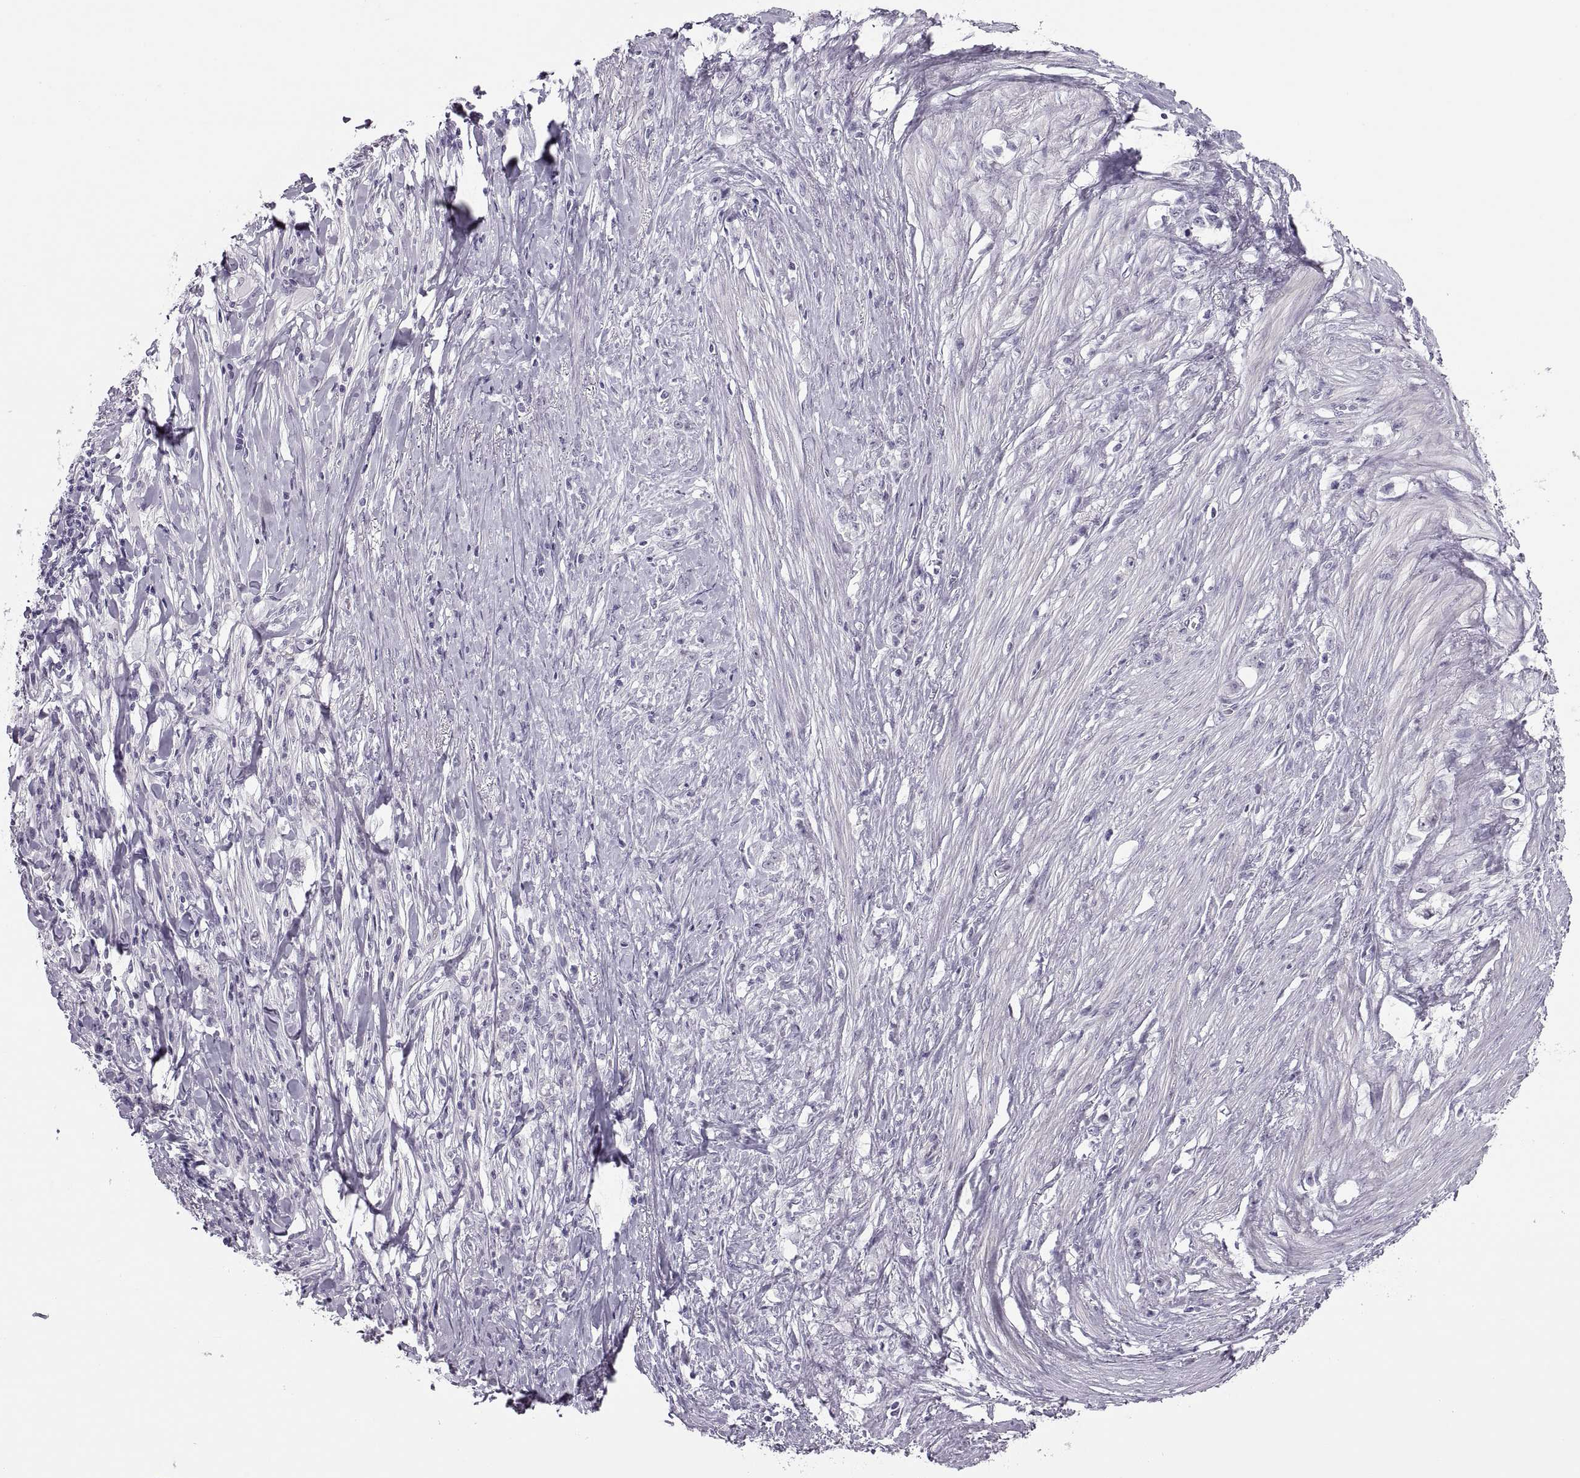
{"staining": {"intensity": "negative", "quantity": "none", "location": "none"}, "tissue": "stomach cancer", "cell_type": "Tumor cells", "image_type": "cancer", "snomed": [{"axis": "morphology", "description": "Adenocarcinoma, NOS"}, {"axis": "topography", "description": "Stomach, lower"}], "caption": "IHC of human stomach adenocarcinoma shows no expression in tumor cells.", "gene": "C3orf22", "patient": {"sex": "male", "age": 88}}